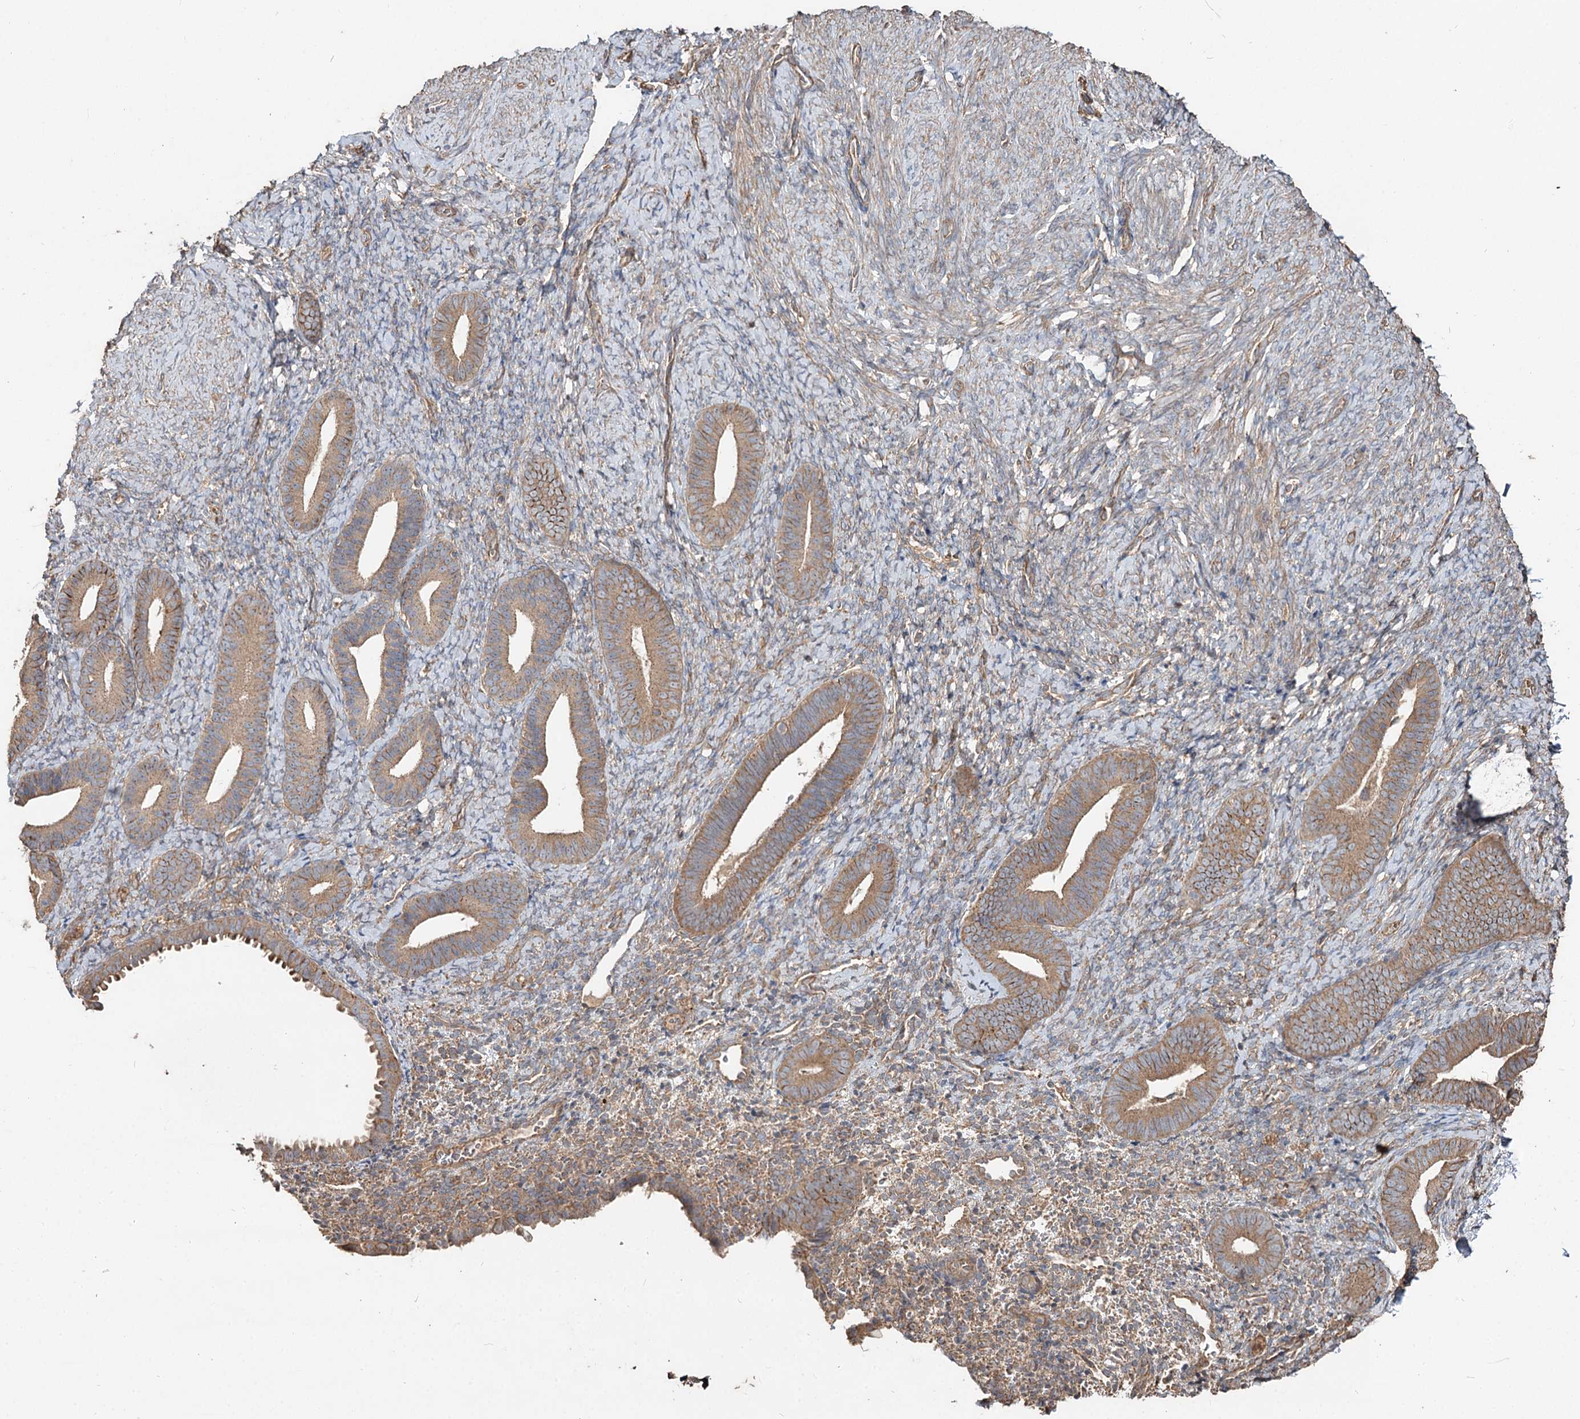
{"staining": {"intensity": "weak", "quantity": "<25%", "location": "cytoplasmic/membranous"}, "tissue": "endometrium", "cell_type": "Cells in endometrial stroma", "image_type": "normal", "snomed": [{"axis": "morphology", "description": "Normal tissue, NOS"}, {"axis": "topography", "description": "Endometrium"}], "caption": "The photomicrograph shows no staining of cells in endometrial stroma in benign endometrium. (Immunohistochemistry, brightfield microscopy, high magnification).", "gene": "SPART", "patient": {"sex": "female", "age": 65}}